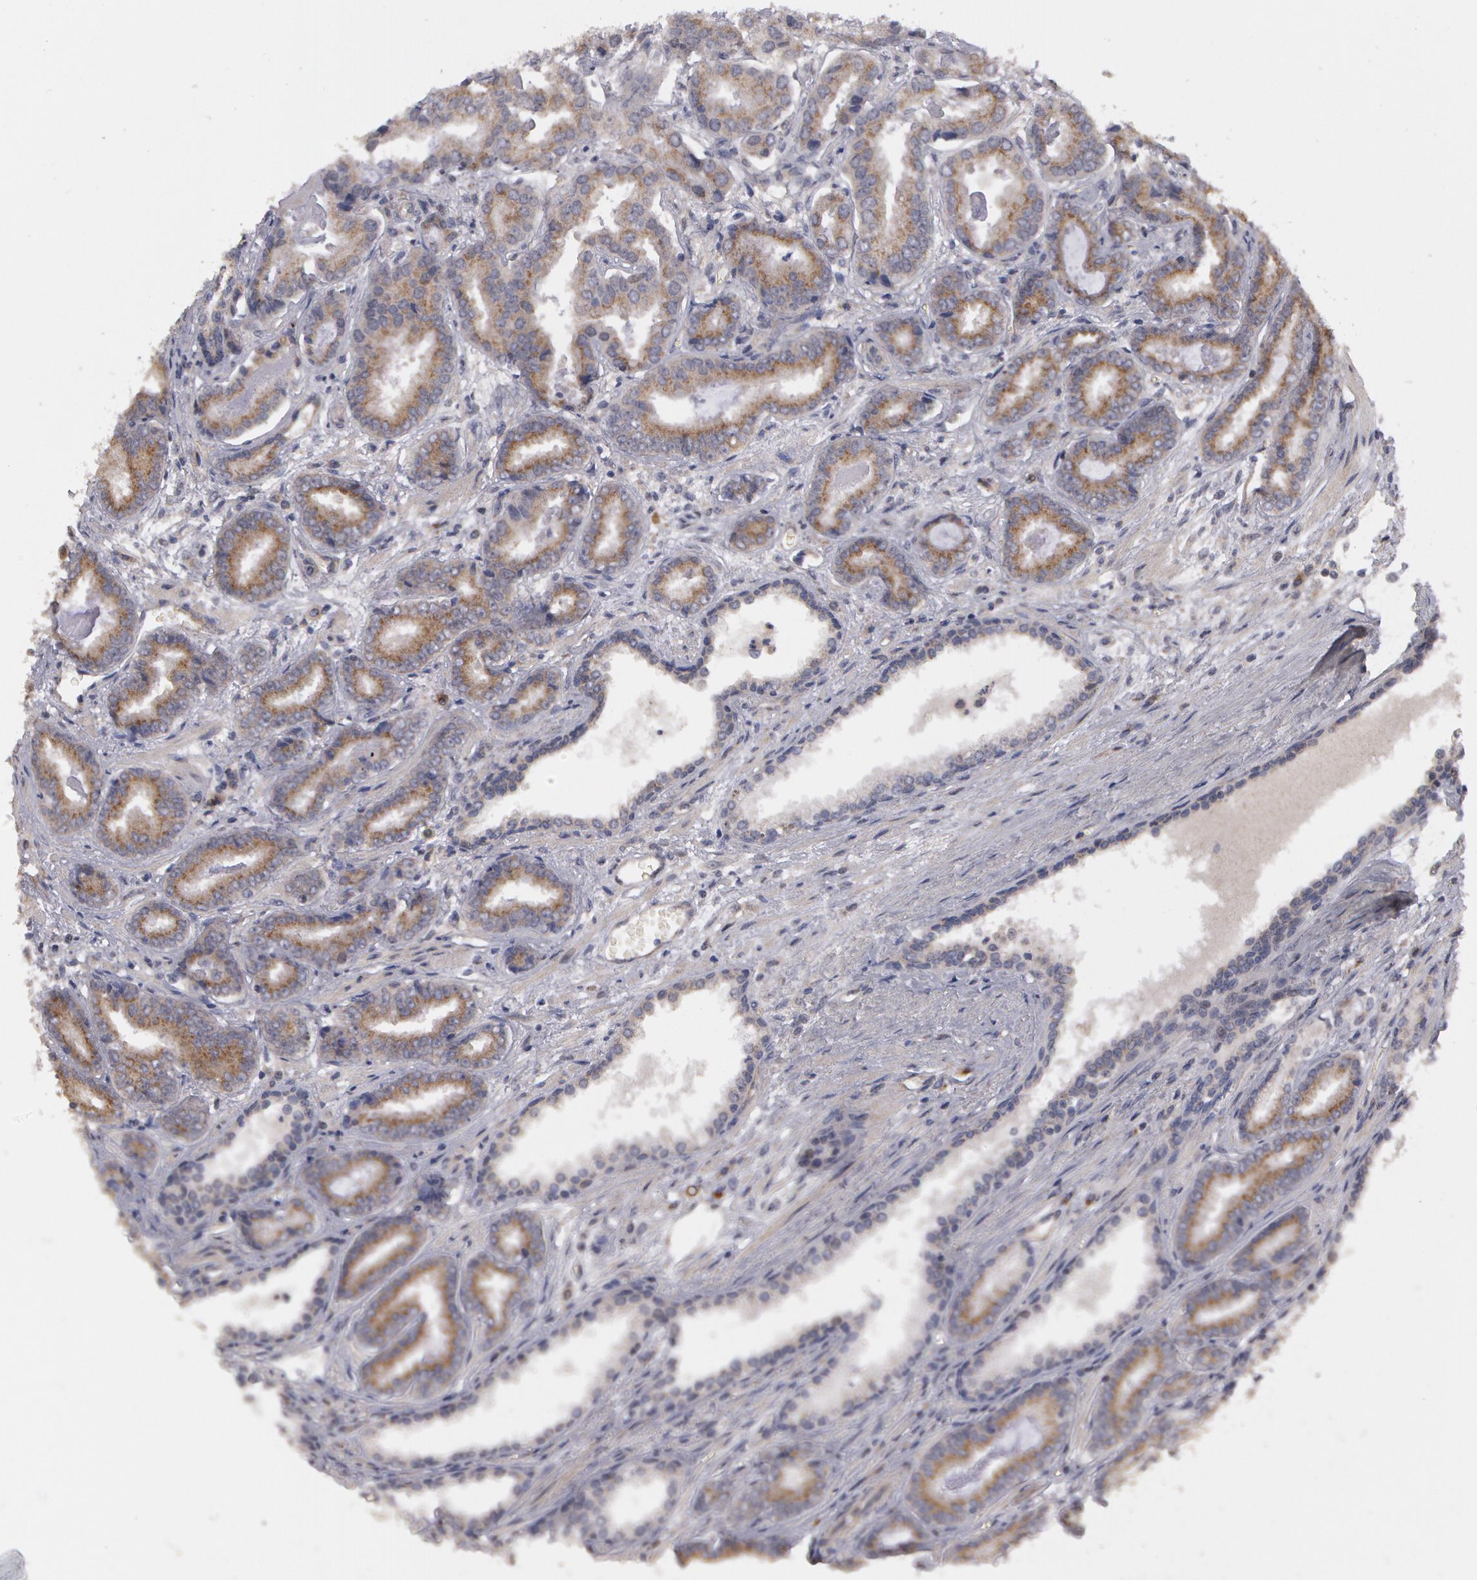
{"staining": {"intensity": "weak", "quantity": ">75%", "location": "cytoplasmic/membranous"}, "tissue": "prostate cancer", "cell_type": "Tumor cells", "image_type": "cancer", "snomed": [{"axis": "morphology", "description": "Adenocarcinoma, Low grade"}, {"axis": "topography", "description": "Prostate"}], "caption": "IHC staining of prostate cancer (adenocarcinoma (low-grade)), which displays low levels of weak cytoplasmic/membranous positivity in about >75% of tumor cells indicating weak cytoplasmic/membranous protein expression. The staining was performed using DAB (brown) for protein detection and nuclei were counterstained in hematoxylin (blue).", "gene": "STX5", "patient": {"sex": "male", "age": 65}}